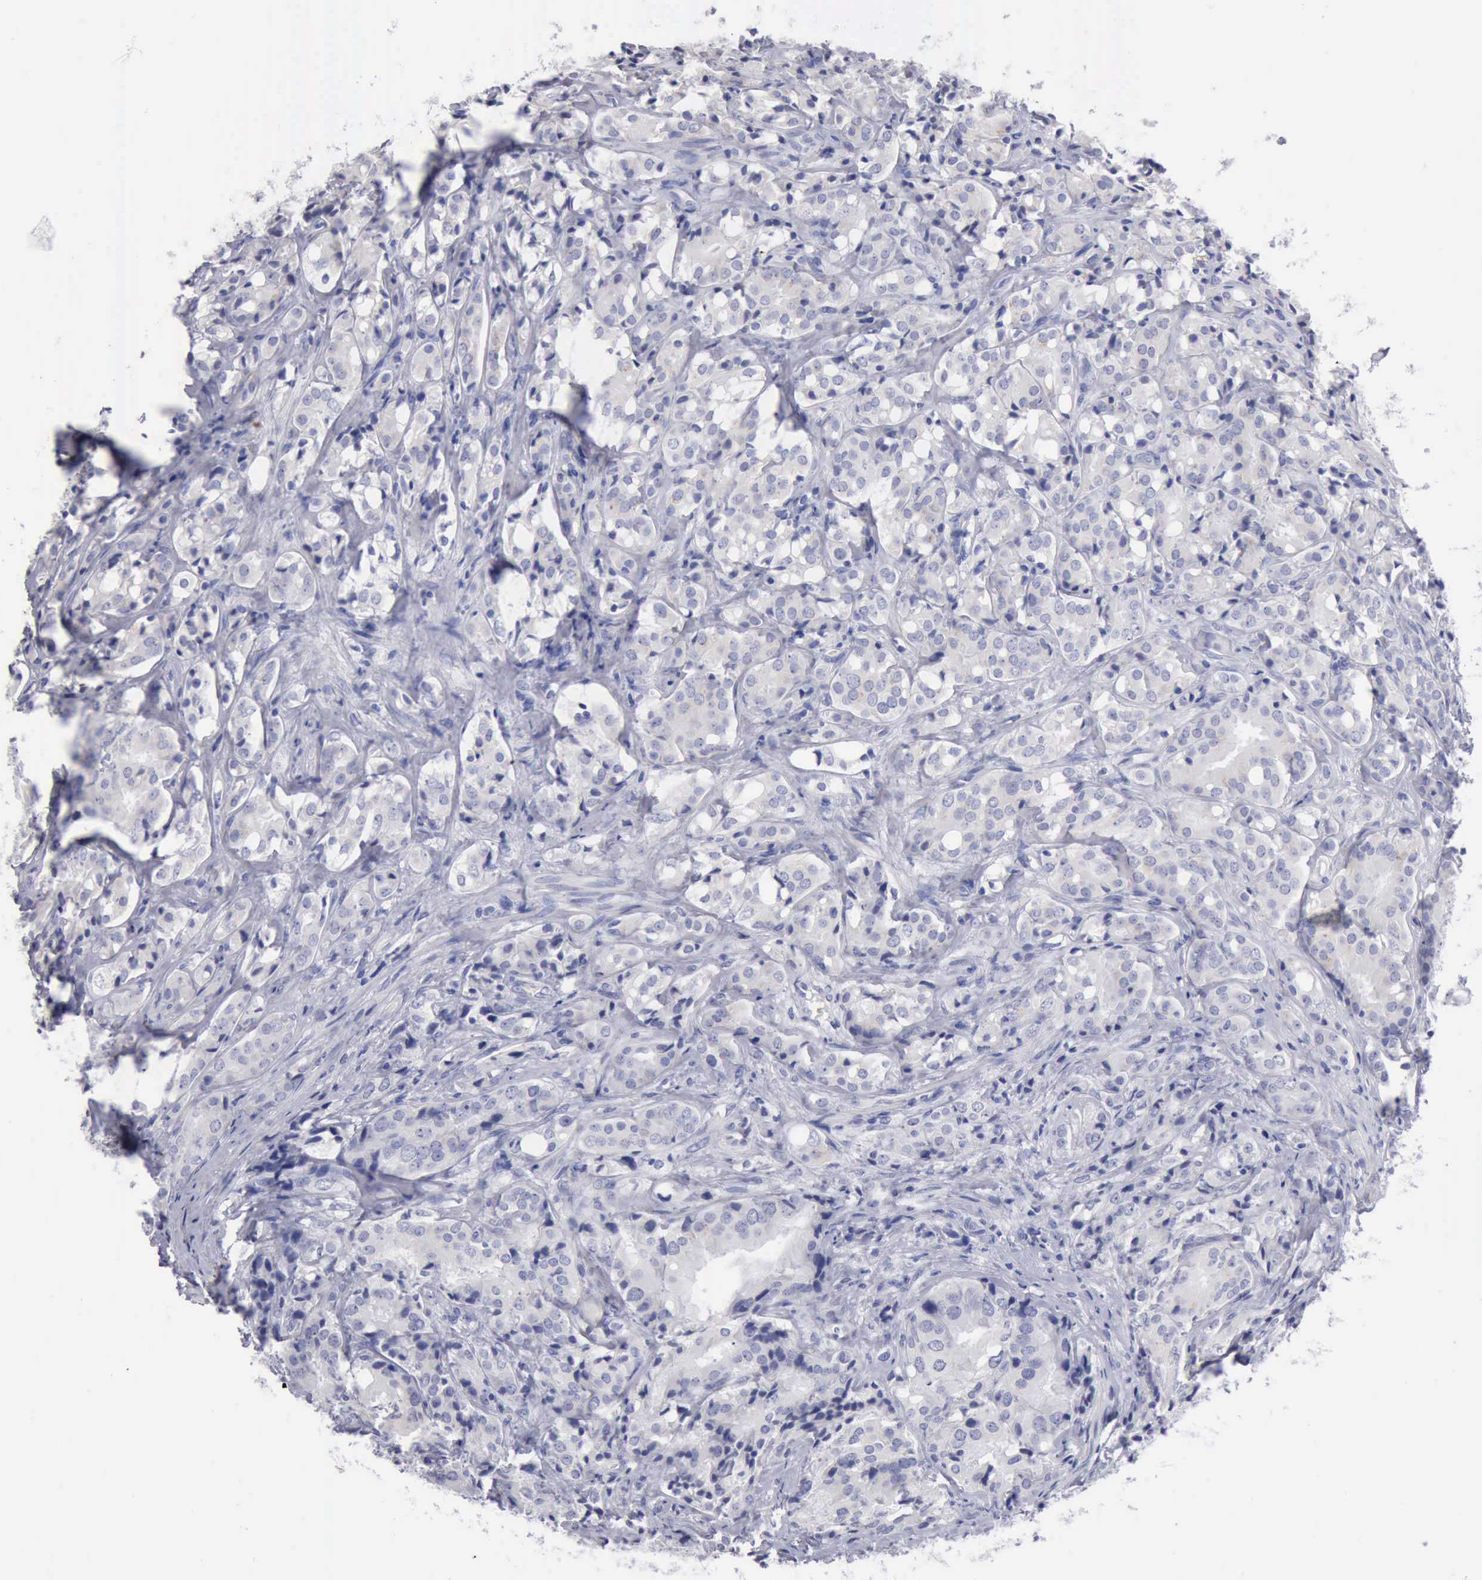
{"staining": {"intensity": "negative", "quantity": "none", "location": "none"}, "tissue": "prostate cancer", "cell_type": "Tumor cells", "image_type": "cancer", "snomed": [{"axis": "morphology", "description": "Adenocarcinoma, High grade"}, {"axis": "topography", "description": "Prostate"}], "caption": "A high-resolution photomicrograph shows IHC staining of prostate cancer (high-grade adenocarcinoma), which shows no significant positivity in tumor cells.", "gene": "ANGEL1", "patient": {"sex": "male", "age": 68}}